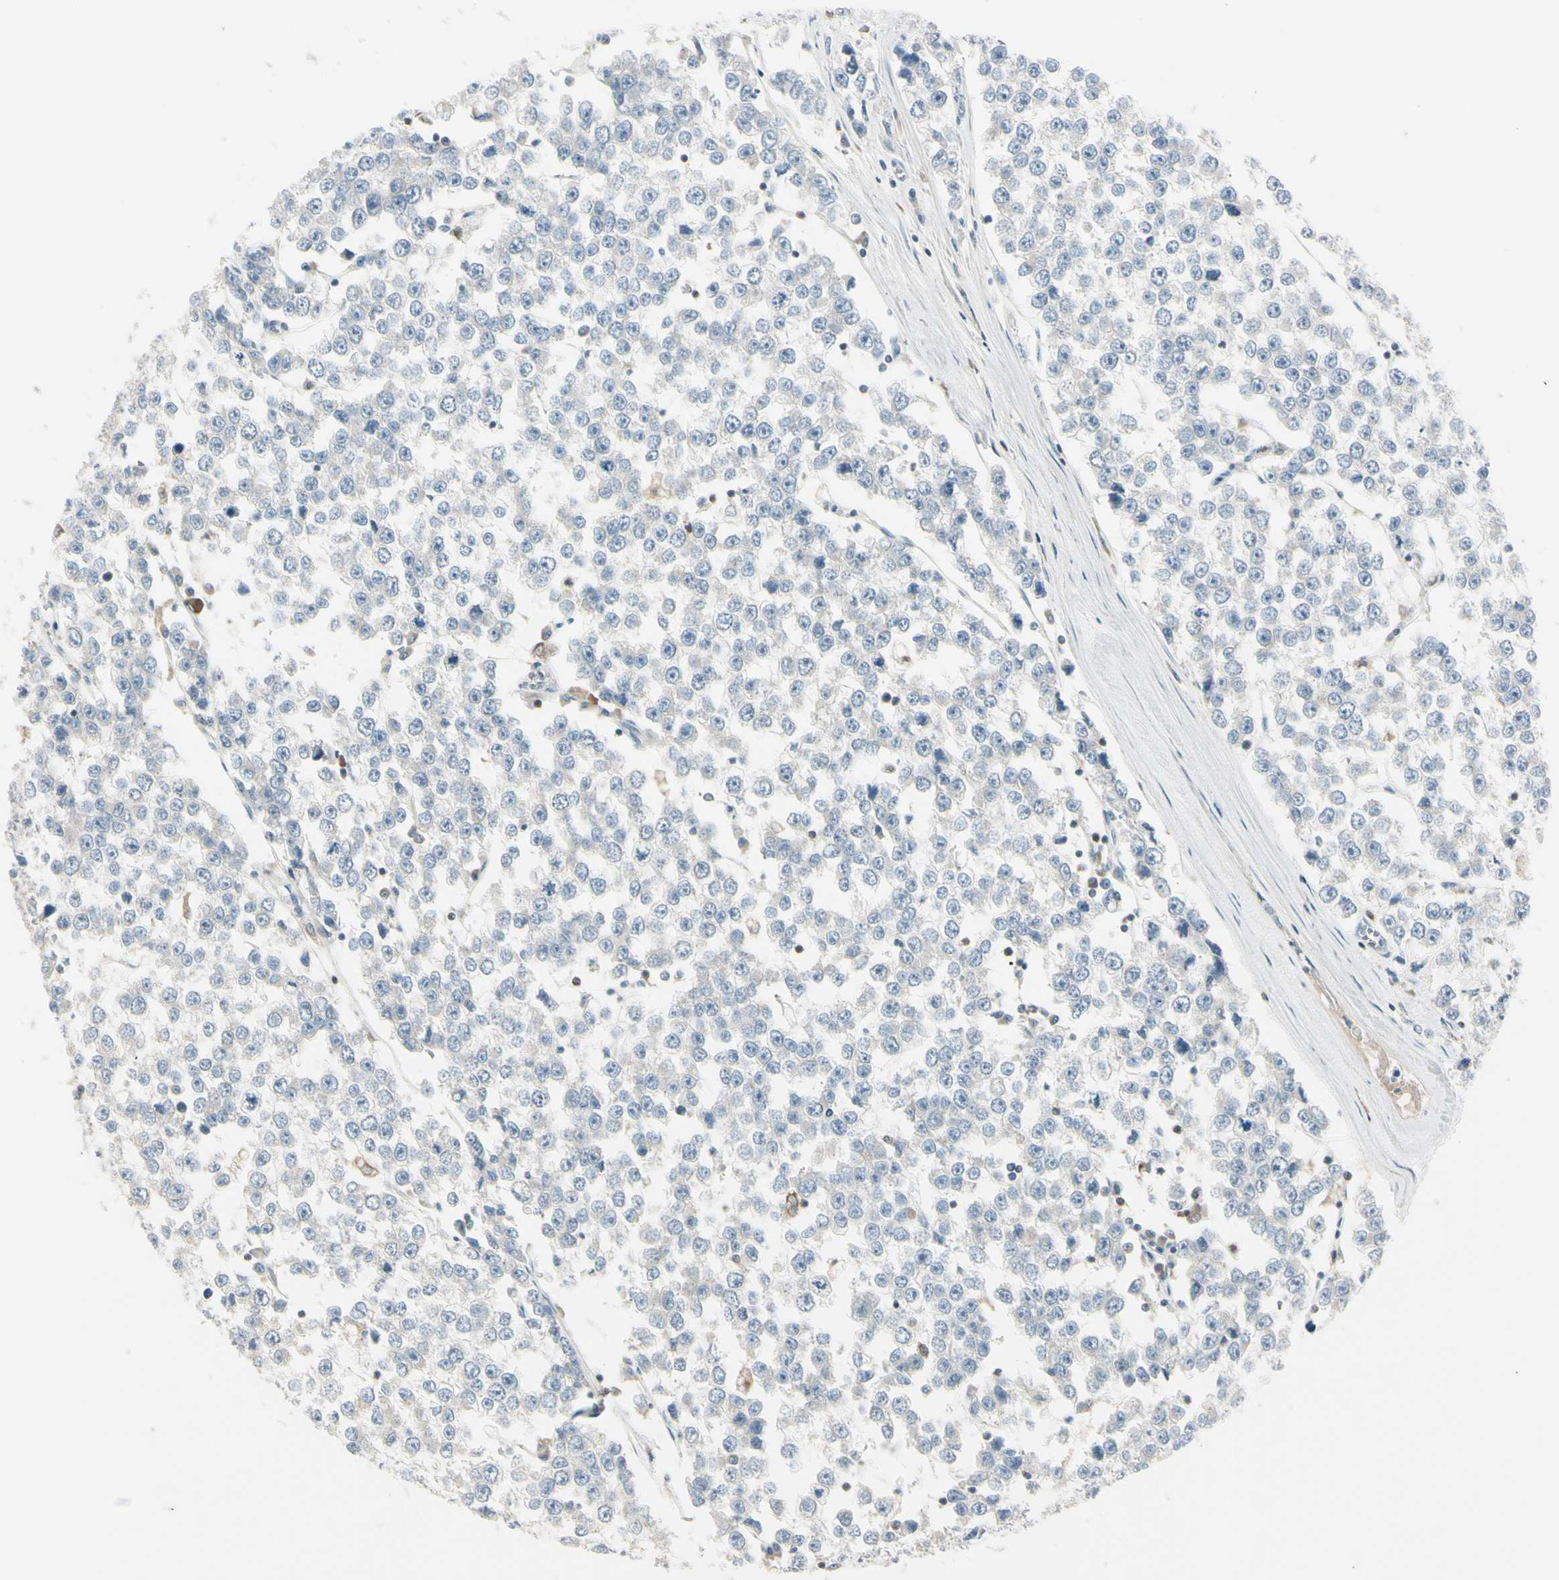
{"staining": {"intensity": "weak", "quantity": ">75%", "location": "cytoplasmic/membranous"}, "tissue": "testis cancer", "cell_type": "Tumor cells", "image_type": "cancer", "snomed": [{"axis": "morphology", "description": "Seminoma, NOS"}, {"axis": "morphology", "description": "Carcinoma, Embryonal, NOS"}, {"axis": "topography", "description": "Testis"}], "caption": "Protein staining of testis cancer (embryonal carcinoma) tissue demonstrates weak cytoplasmic/membranous expression in about >75% of tumor cells.", "gene": "CYRIB", "patient": {"sex": "male", "age": 52}}